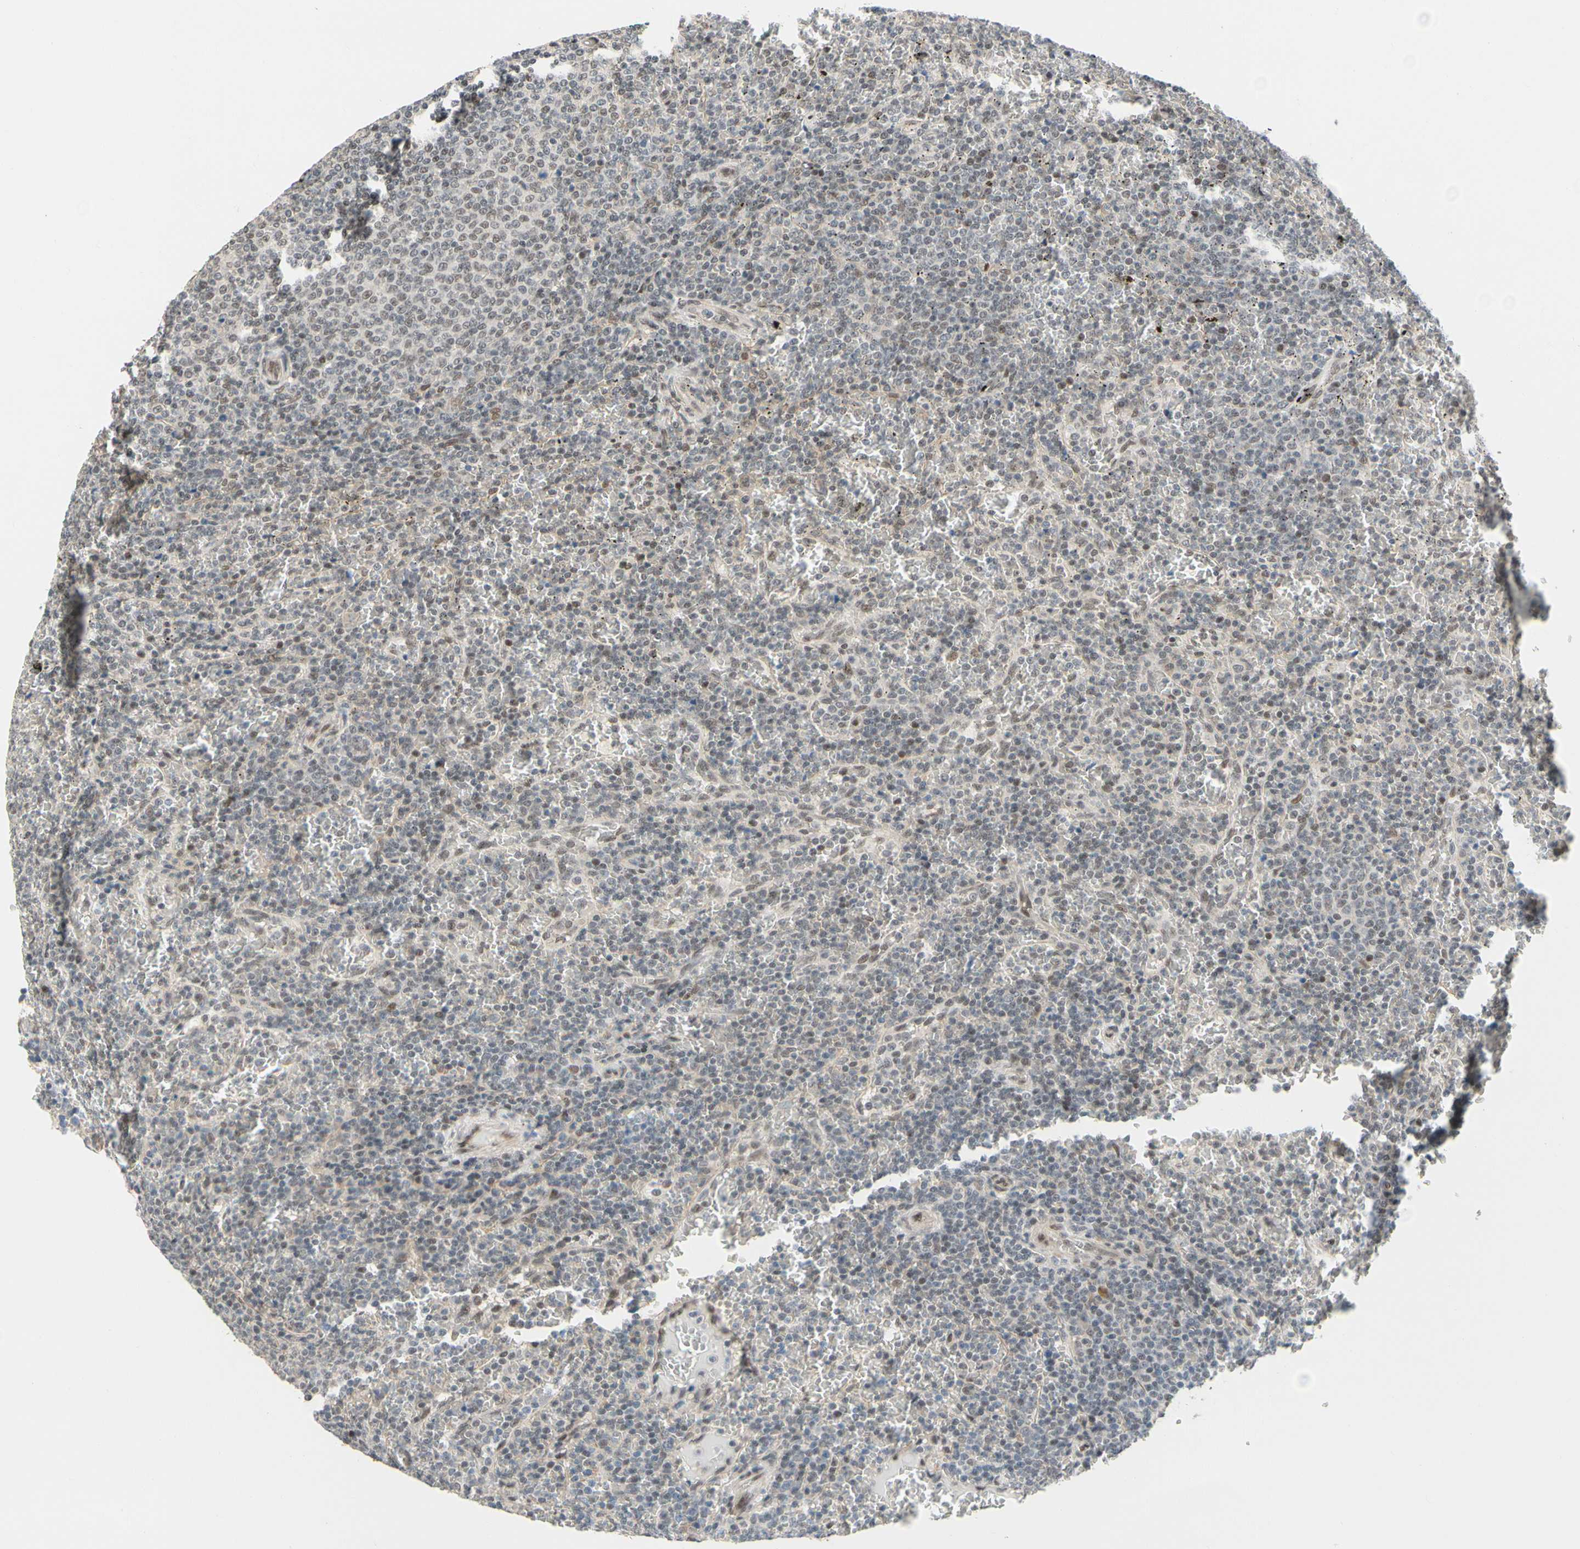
{"staining": {"intensity": "weak", "quantity": "<25%", "location": "nuclear"}, "tissue": "lymphoma", "cell_type": "Tumor cells", "image_type": "cancer", "snomed": [{"axis": "morphology", "description": "Malignant lymphoma, non-Hodgkin's type, Low grade"}, {"axis": "topography", "description": "Spleen"}], "caption": "Photomicrograph shows no protein expression in tumor cells of low-grade malignant lymphoma, non-Hodgkin's type tissue. The staining is performed using DAB (3,3'-diaminobenzidine) brown chromogen with nuclei counter-stained in using hematoxylin.", "gene": "TAF4", "patient": {"sex": "female", "age": 77}}